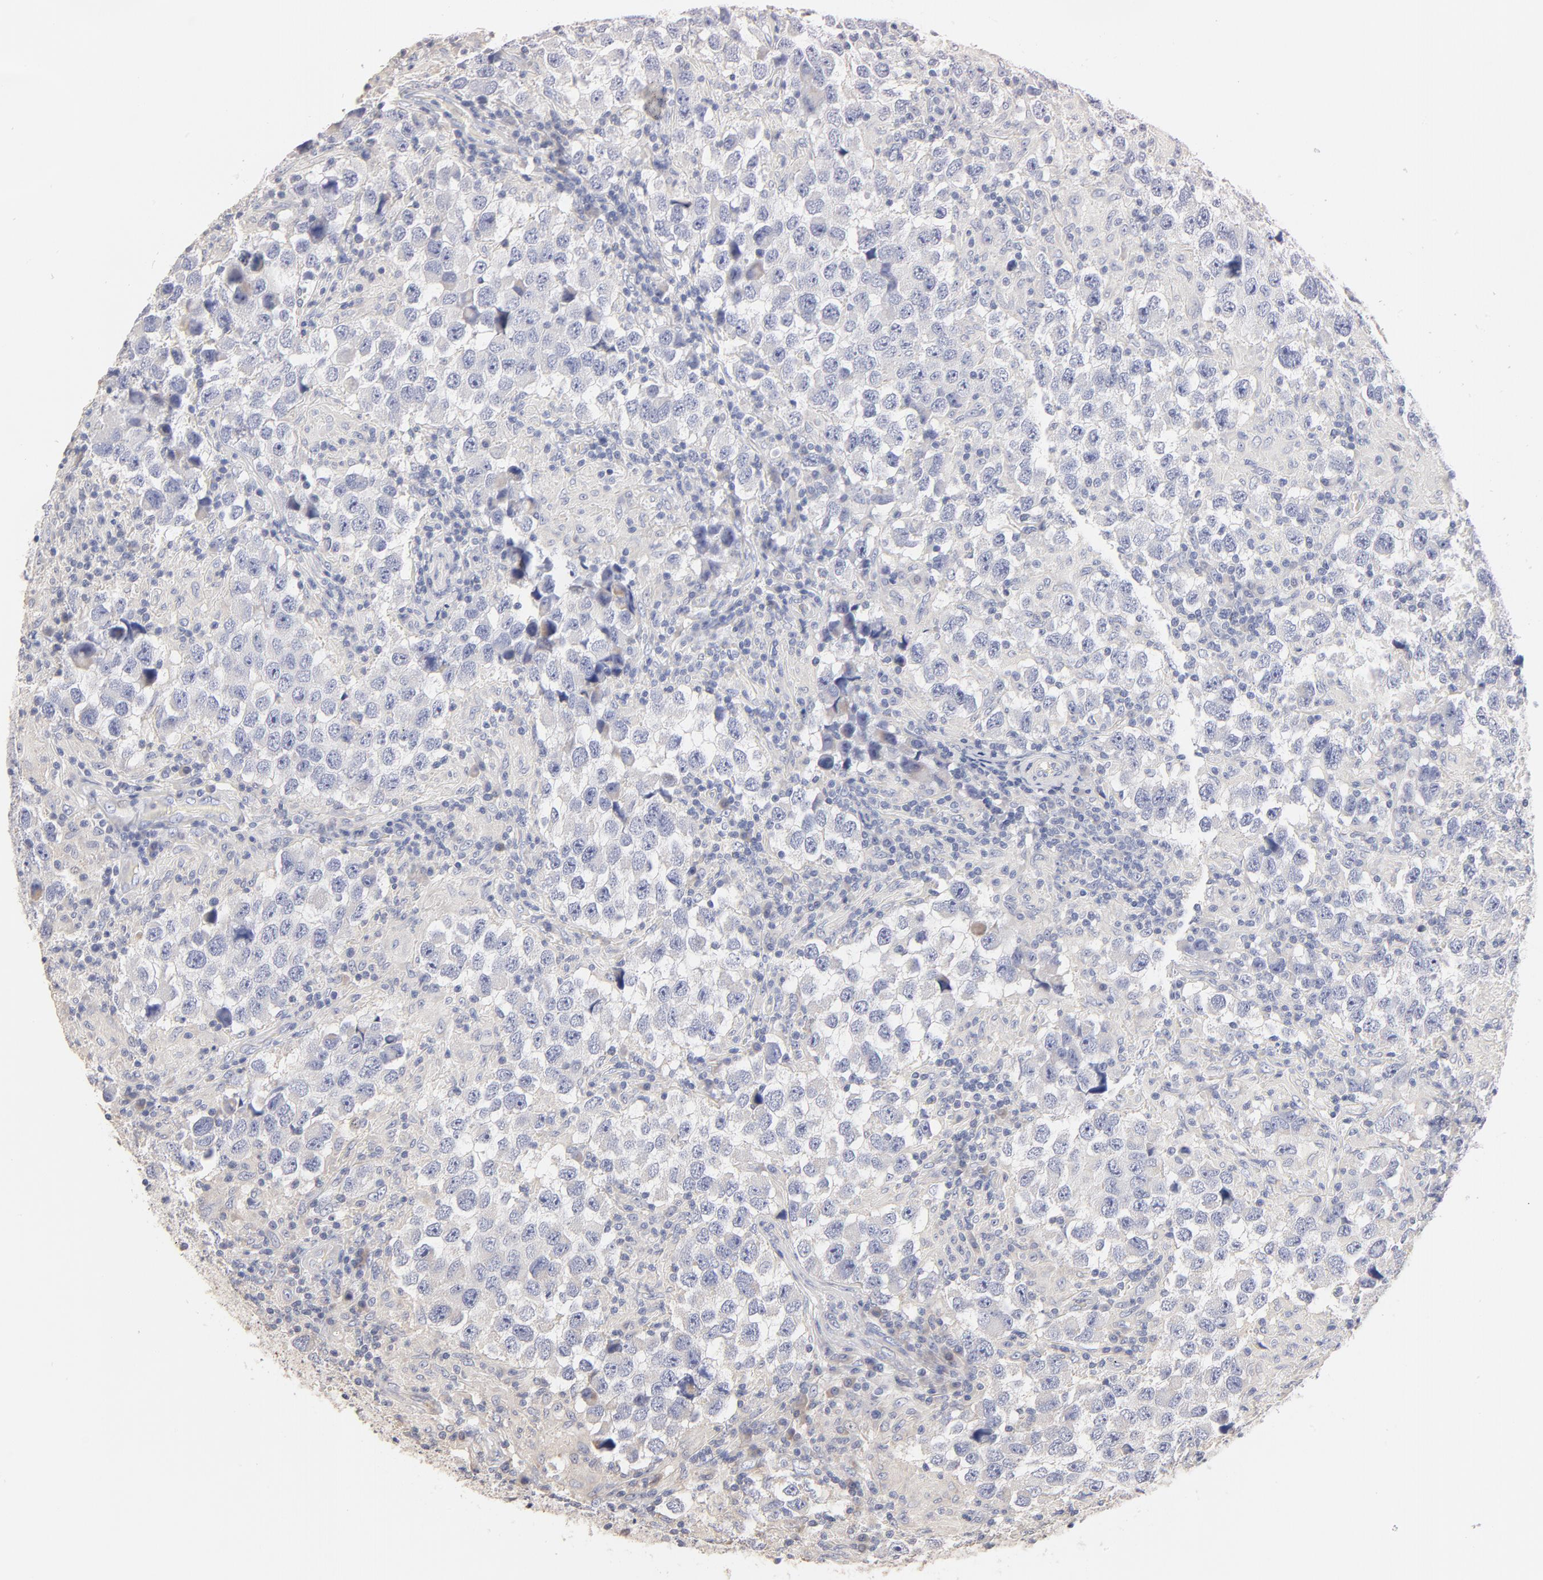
{"staining": {"intensity": "negative", "quantity": "none", "location": "none"}, "tissue": "testis cancer", "cell_type": "Tumor cells", "image_type": "cancer", "snomed": [{"axis": "morphology", "description": "Carcinoma, Embryonal, NOS"}, {"axis": "topography", "description": "Testis"}], "caption": "DAB (3,3'-diaminobenzidine) immunohistochemical staining of human testis embryonal carcinoma displays no significant staining in tumor cells.", "gene": "ITGA8", "patient": {"sex": "male", "age": 21}}